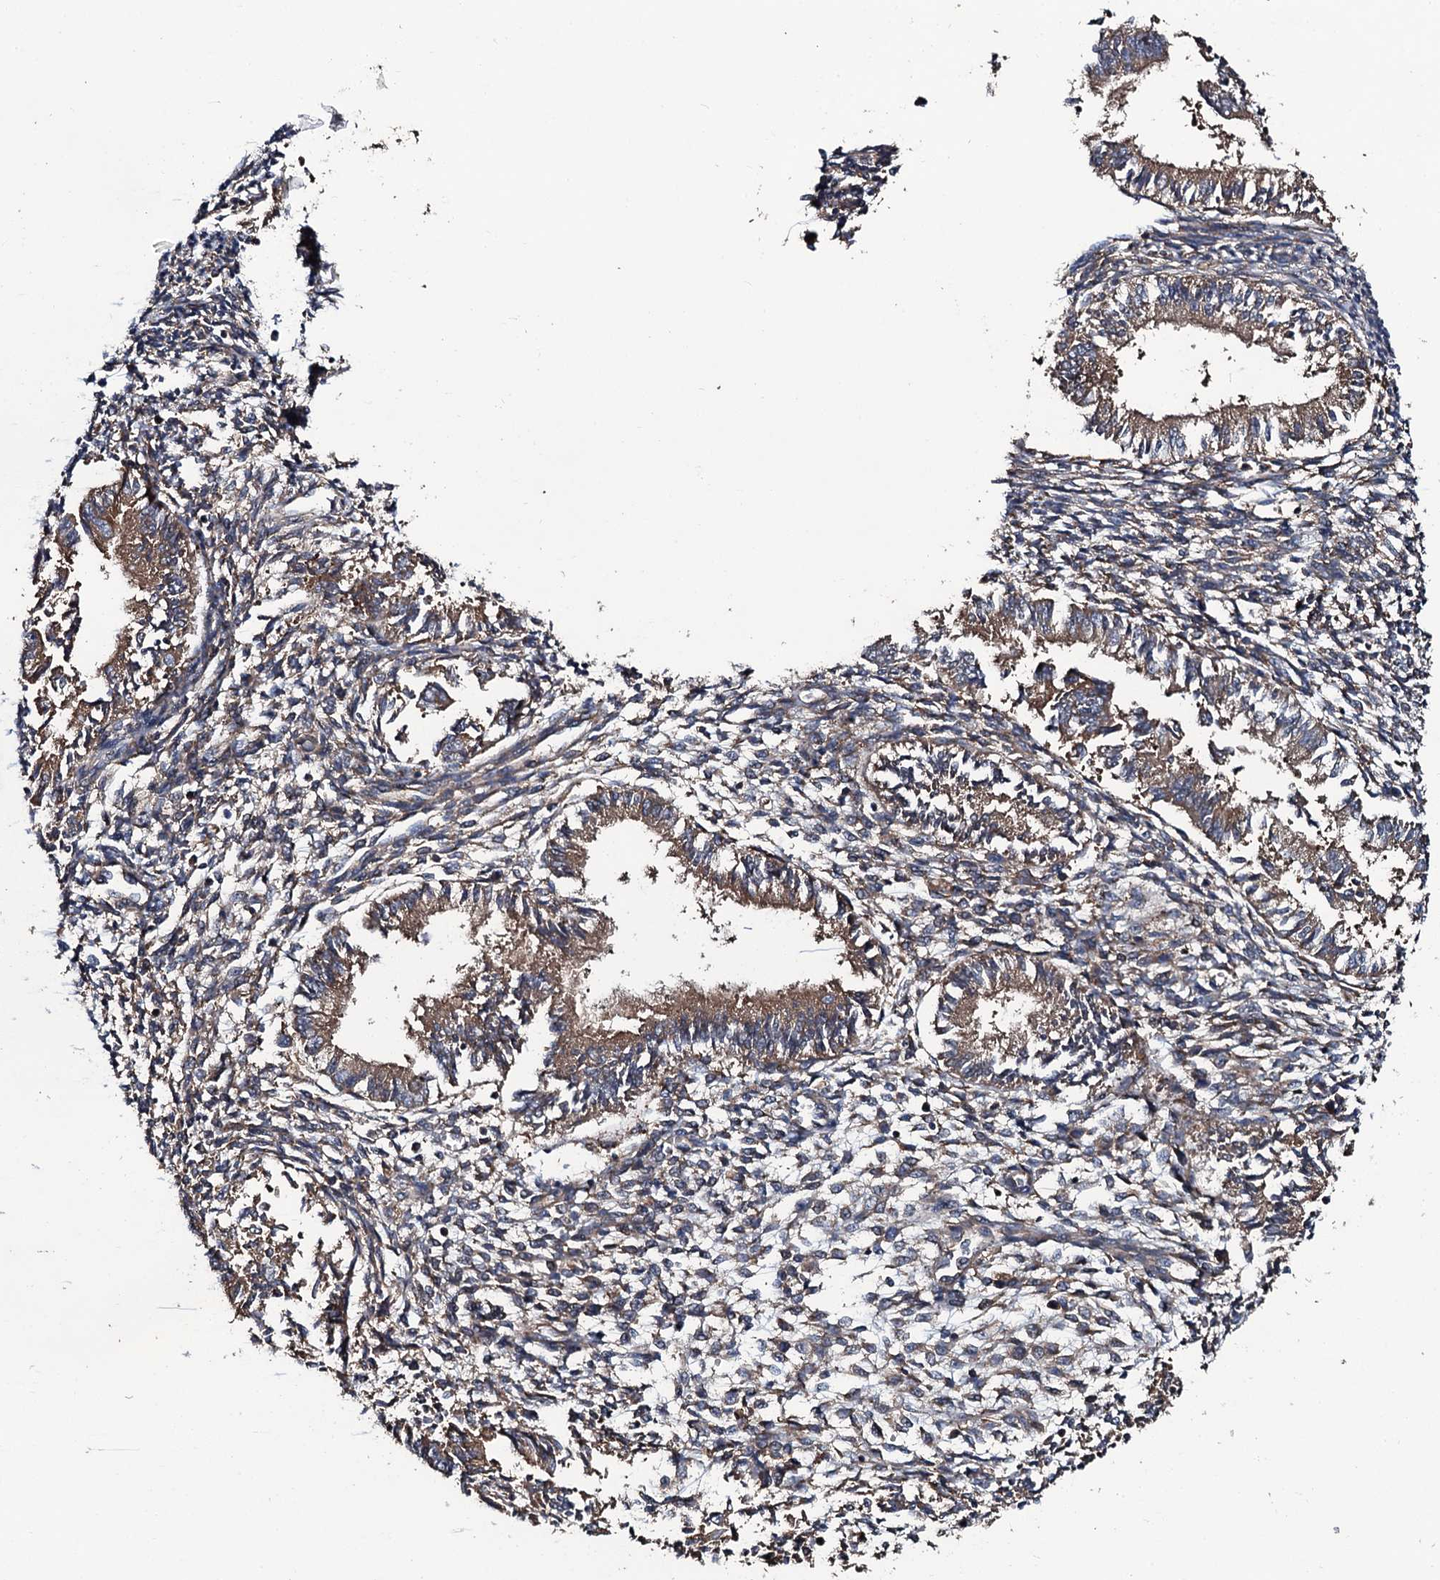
{"staining": {"intensity": "weak", "quantity": "<25%", "location": "cytoplasmic/membranous"}, "tissue": "endometrium", "cell_type": "Cells in endometrial stroma", "image_type": "normal", "snomed": [{"axis": "morphology", "description": "Normal tissue, NOS"}, {"axis": "topography", "description": "Uterus"}, {"axis": "topography", "description": "Endometrium"}], "caption": "Image shows no protein expression in cells in endometrial stroma of normal endometrium.", "gene": "USPL1", "patient": {"sex": "female", "age": 48}}